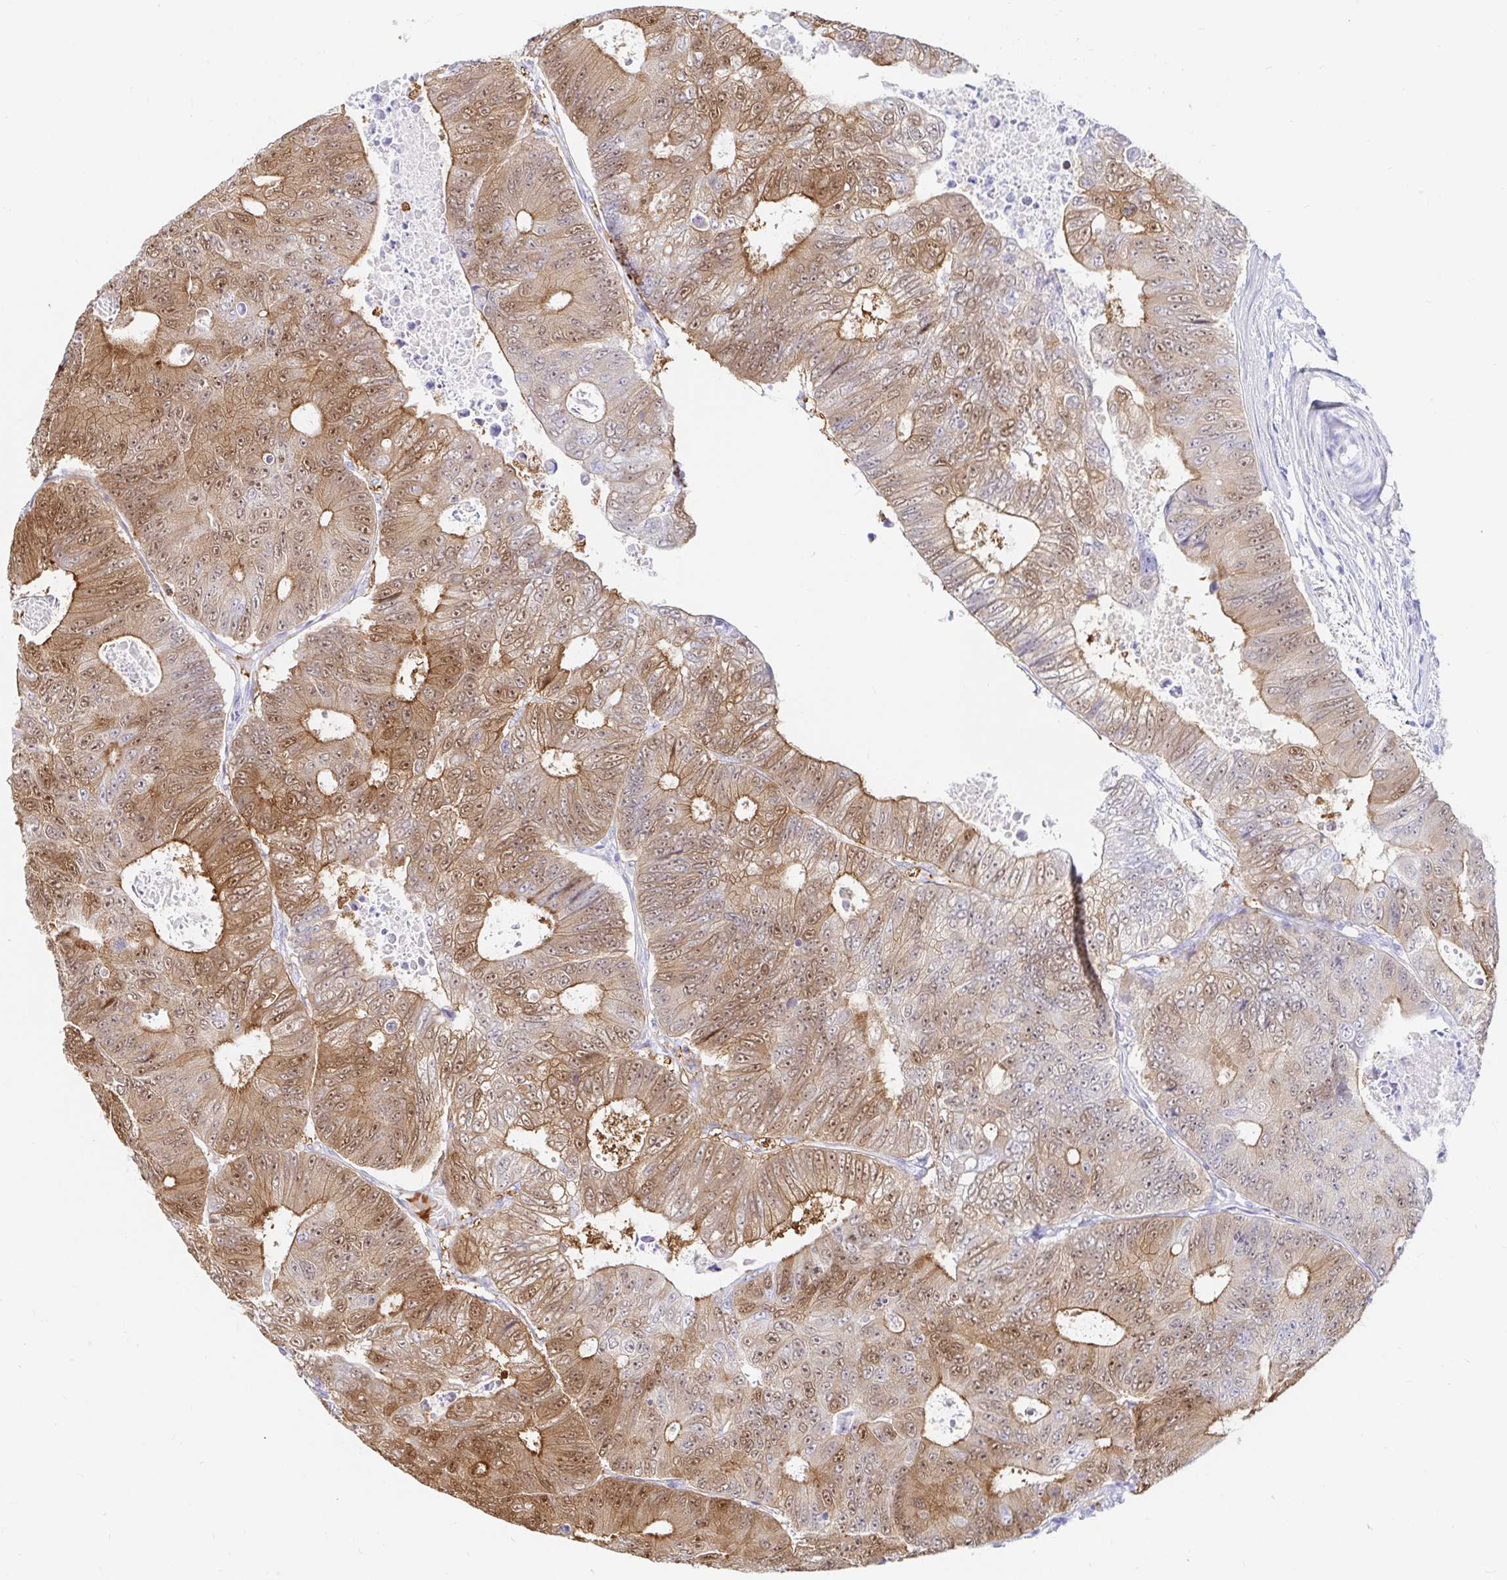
{"staining": {"intensity": "moderate", "quantity": ">75%", "location": "cytoplasmic/membranous,nuclear"}, "tissue": "colorectal cancer", "cell_type": "Tumor cells", "image_type": "cancer", "snomed": [{"axis": "morphology", "description": "Adenocarcinoma, NOS"}, {"axis": "topography", "description": "Colon"}], "caption": "Immunohistochemistry (IHC) photomicrograph of neoplastic tissue: human colorectal adenocarcinoma stained using immunohistochemistry (IHC) reveals medium levels of moderate protein expression localized specifically in the cytoplasmic/membranous and nuclear of tumor cells, appearing as a cytoplasmic/membranous and nuclear brown color.", "gene": "PPP1R1B", "patient": {"sex": "female", "age": 48}}